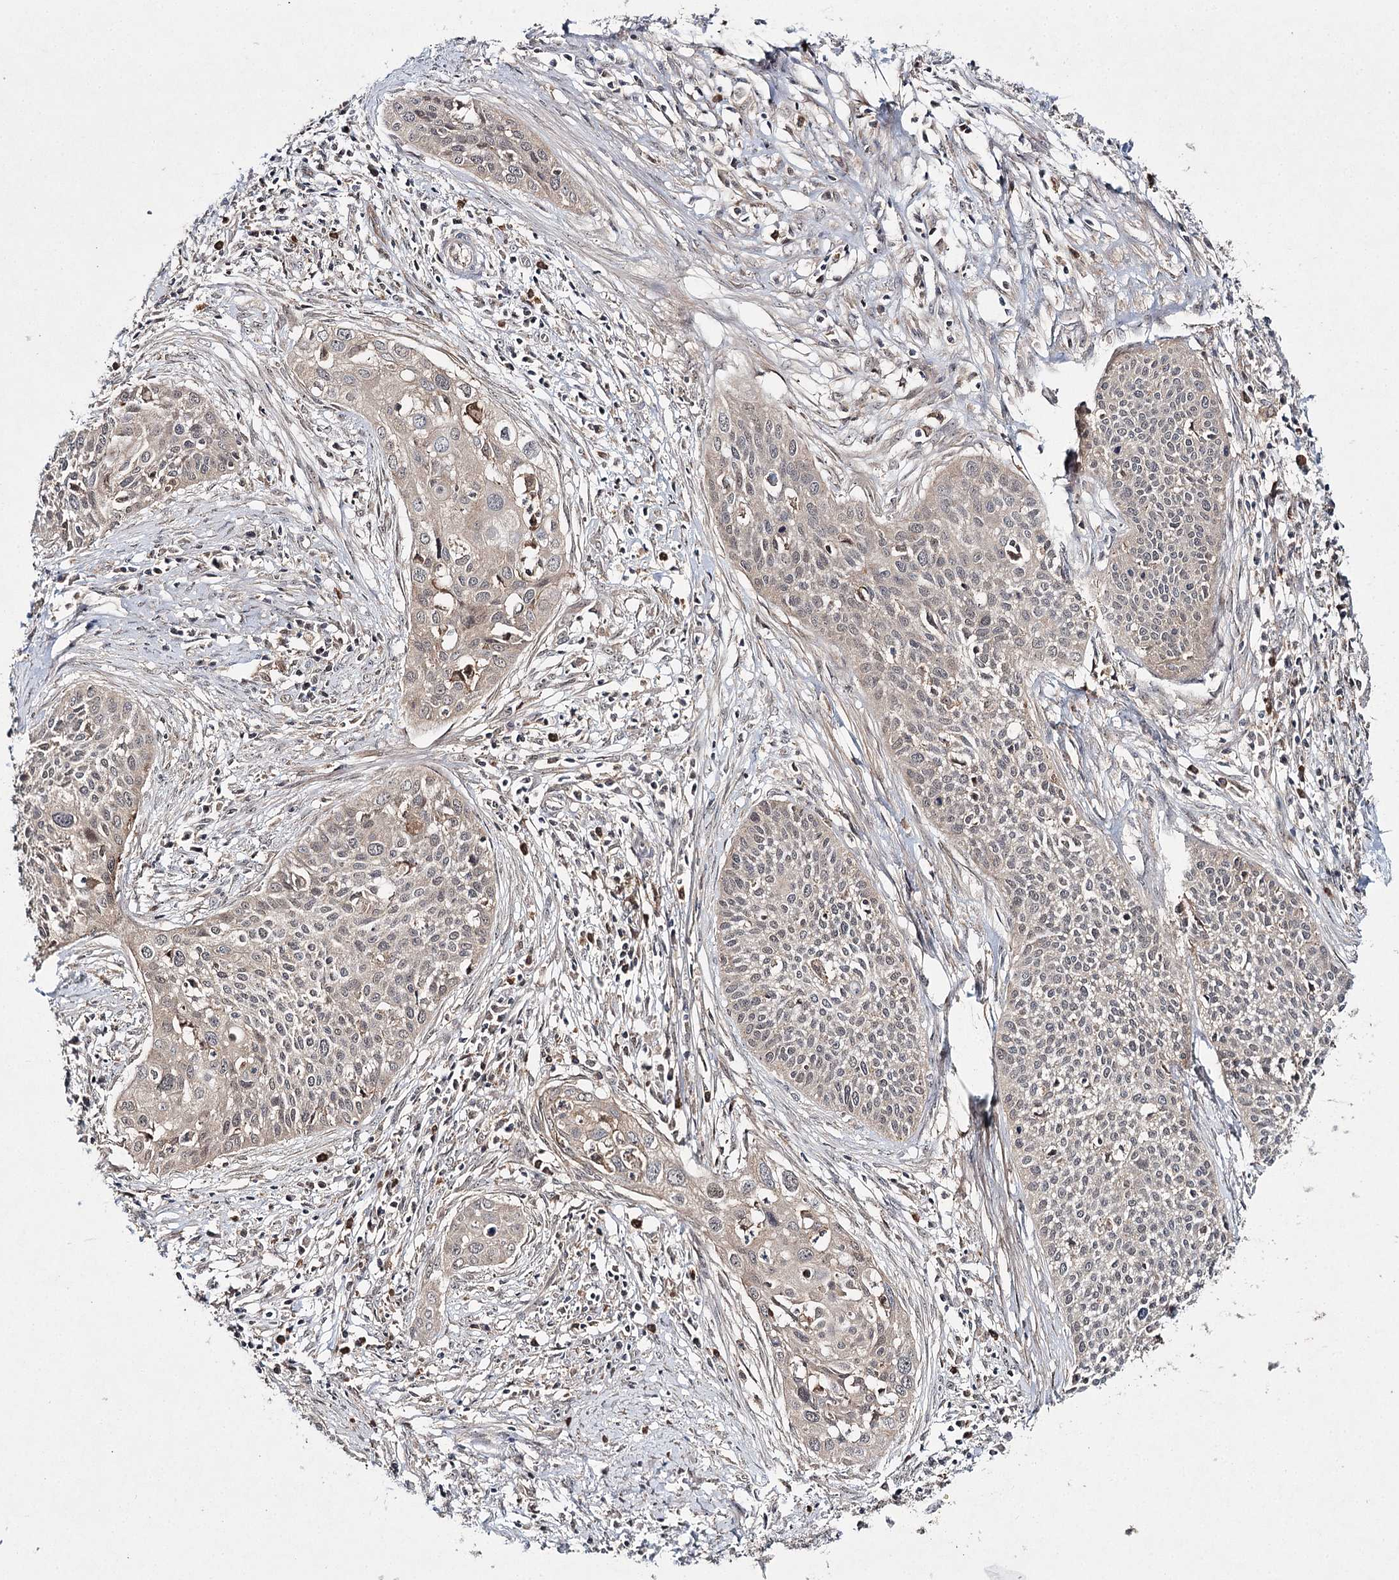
{"staining": {"intensity": "weak", "quantity": "<25%", "location": "nuclear"}, "tissue": "cervical cancer", "cell_type": "Tumor cells", "image_type": "cancer", "snomed": [{"axis": "morphology", "description": "Squamous cell carcinoma, NOS"}, {"axis": "topography", "description": "Cervix"}], "caption": "High power microscopy image of an IHC photomicrograph of cervical cancer, revealing no significant expression in tumor cells.", "gene": "WDR44", "patient": {"sex": "female", "age": 34}}